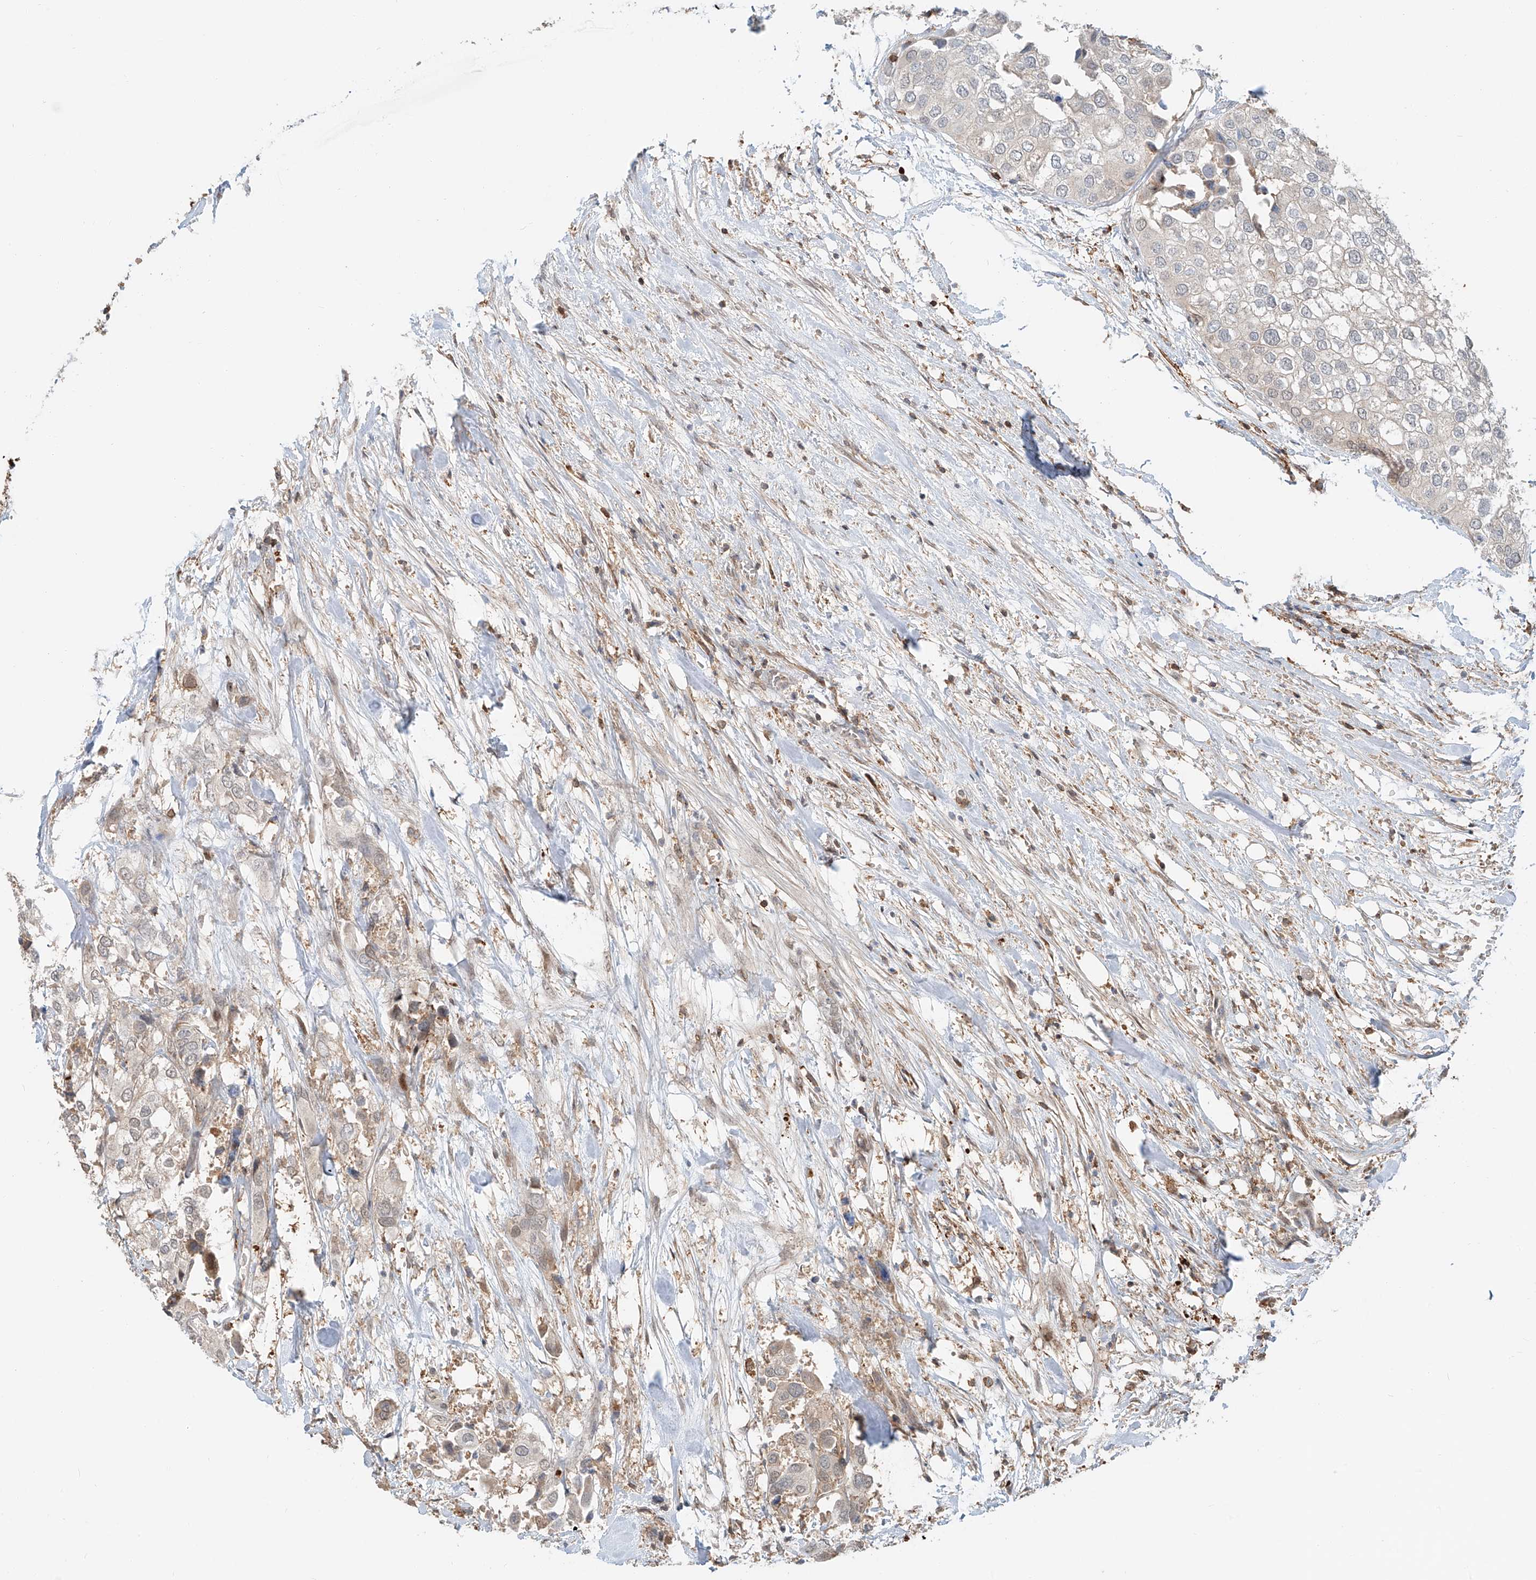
{"staining": {"intensity": "negative", "quantity": "none", "location": "none"}, "tissue": "urothelial cancer", "cell_type": "Tumor cells", "image_type": "cancer", "snomed": [{"axis": "morphology", "description": "Urothelial carcinoma, High grade"}, {"axis": "topography", "description": "Urinary bladder"}], "caption": "Human high-grade urothelial carcinoma stained for a protein using immunohistochemistry demonstrates no expression in tumor cells.", "gene": "CEP162", "patient": {"sex": "male", "age": 64}}